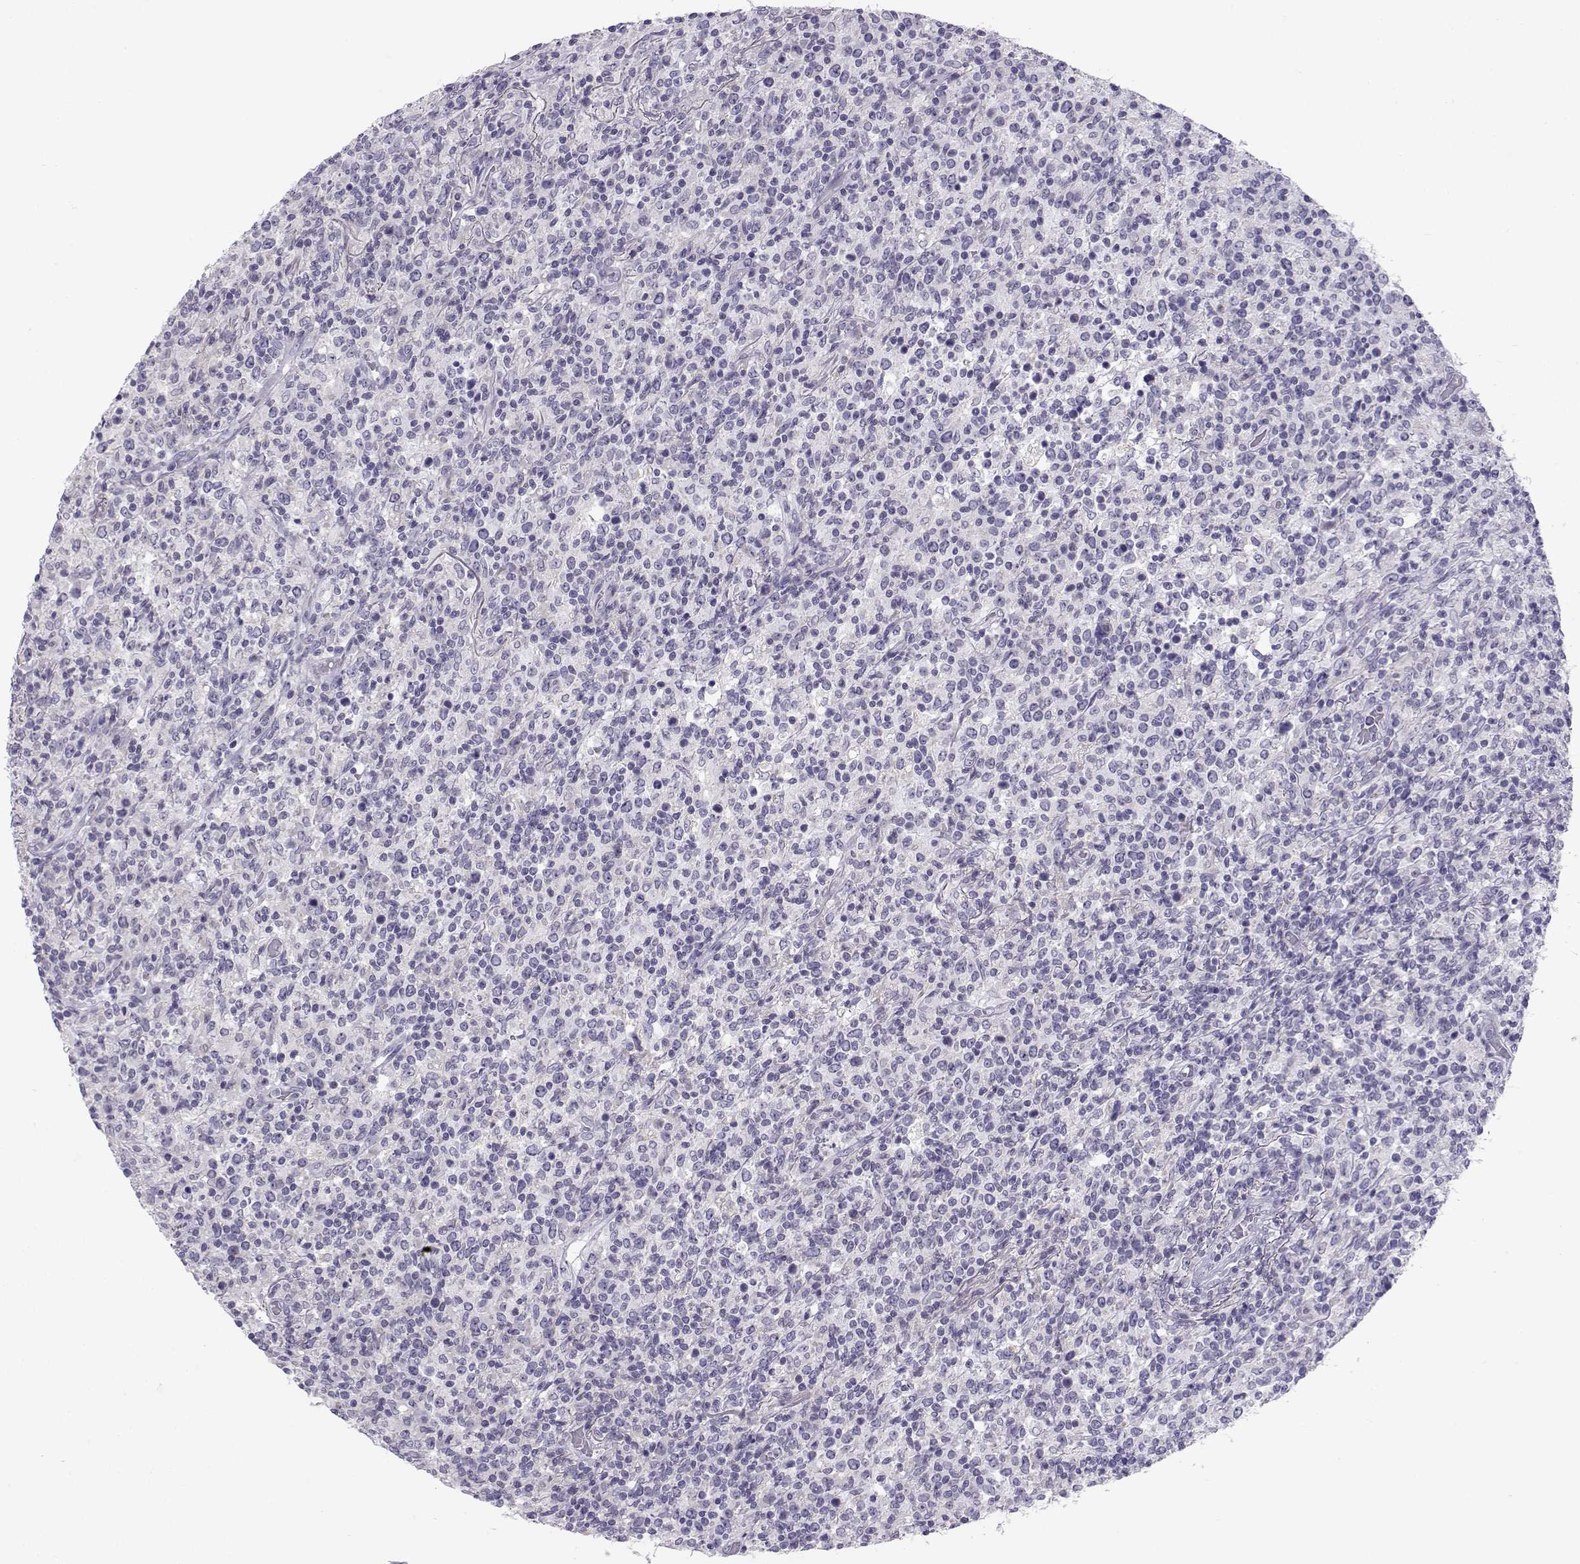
{"staining": {"intensity": "negative", "quantity": "none", "location": "none"}, "tissue": "lymphoma", "cell_type": "Tumor cells", "image_type": "cancer", "snomed": [{"axis": "morphology", "description": "Malignant lymphoma, non-Hodgkin's type, High grade"}, {"axis": "topography", "description": "Lung"}], "caption": "Immunohistochemistry image of high-grade malignant lymphoma, non-Hodgkin's type stained for a protein (brown), which shows no expression in tumor cells.", "gene": "FAM166A", "patient": {"sex": "male", "age": 79}}